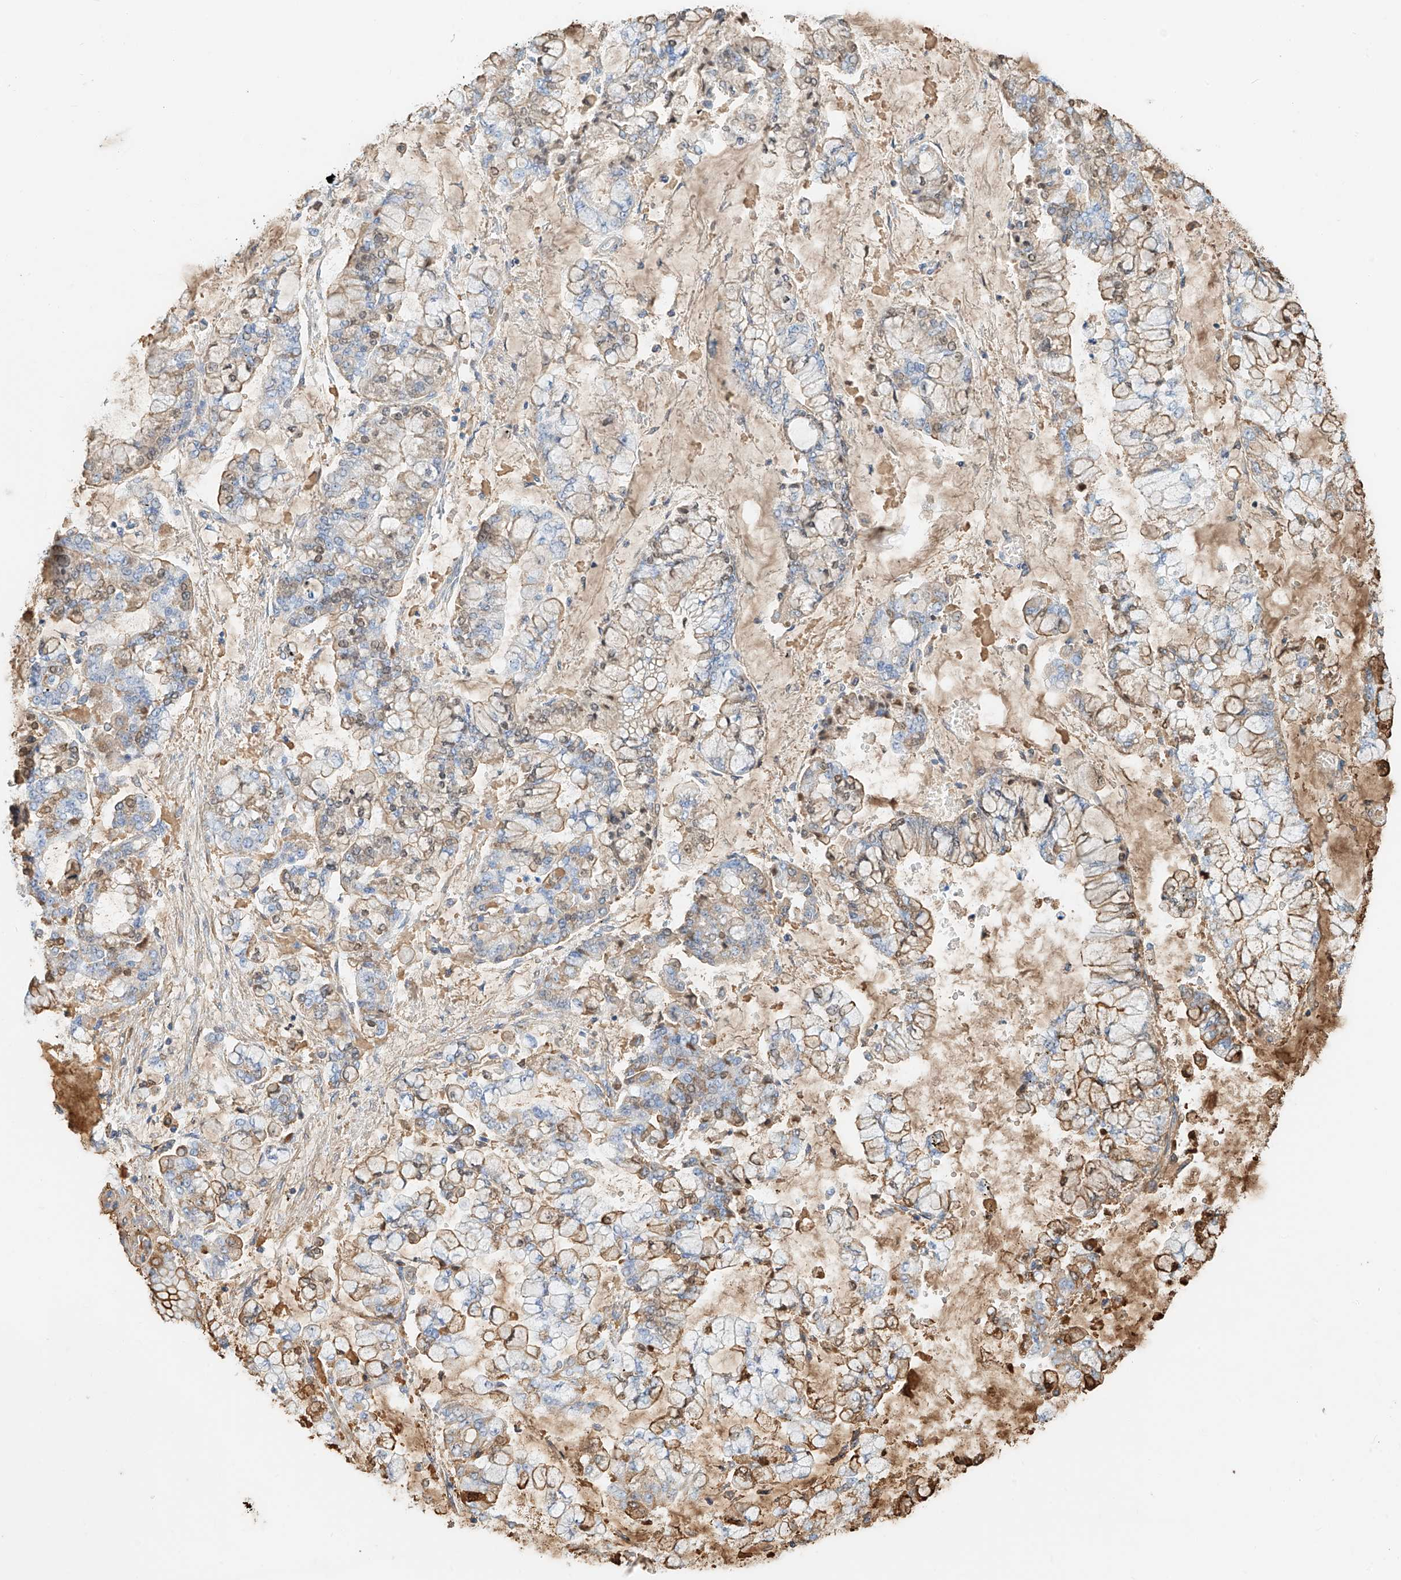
{"staining": {"intensity": "weak", "quantity": "<25%", "location": "cytoplasmic/membranous"}, "tissue": "stomach cancer", "cell_type": "Tumor cells", "image_type": "cancer", "snomed": [{"axis": "morphology", "description": "Normal tissue, NOS"}, {"axis": "morphology", "description": "Adenocarcinoma, NOS"}, {"axis": "topography", "description": "Stomach, upper"}, {"axis": "topography", "description": "Stomach"}], "caption": "Protein analysis of stomach cancer (adenocarcinoma) displays no significant staining in tumor cells. (DAB (3,3'-diaminobenzidine) immunohistochemistry (IHC) visualized using brightfield microscopy, high magnification).", "gene": "ZFP30", "patient": {"sex": "male", "age": 76}}